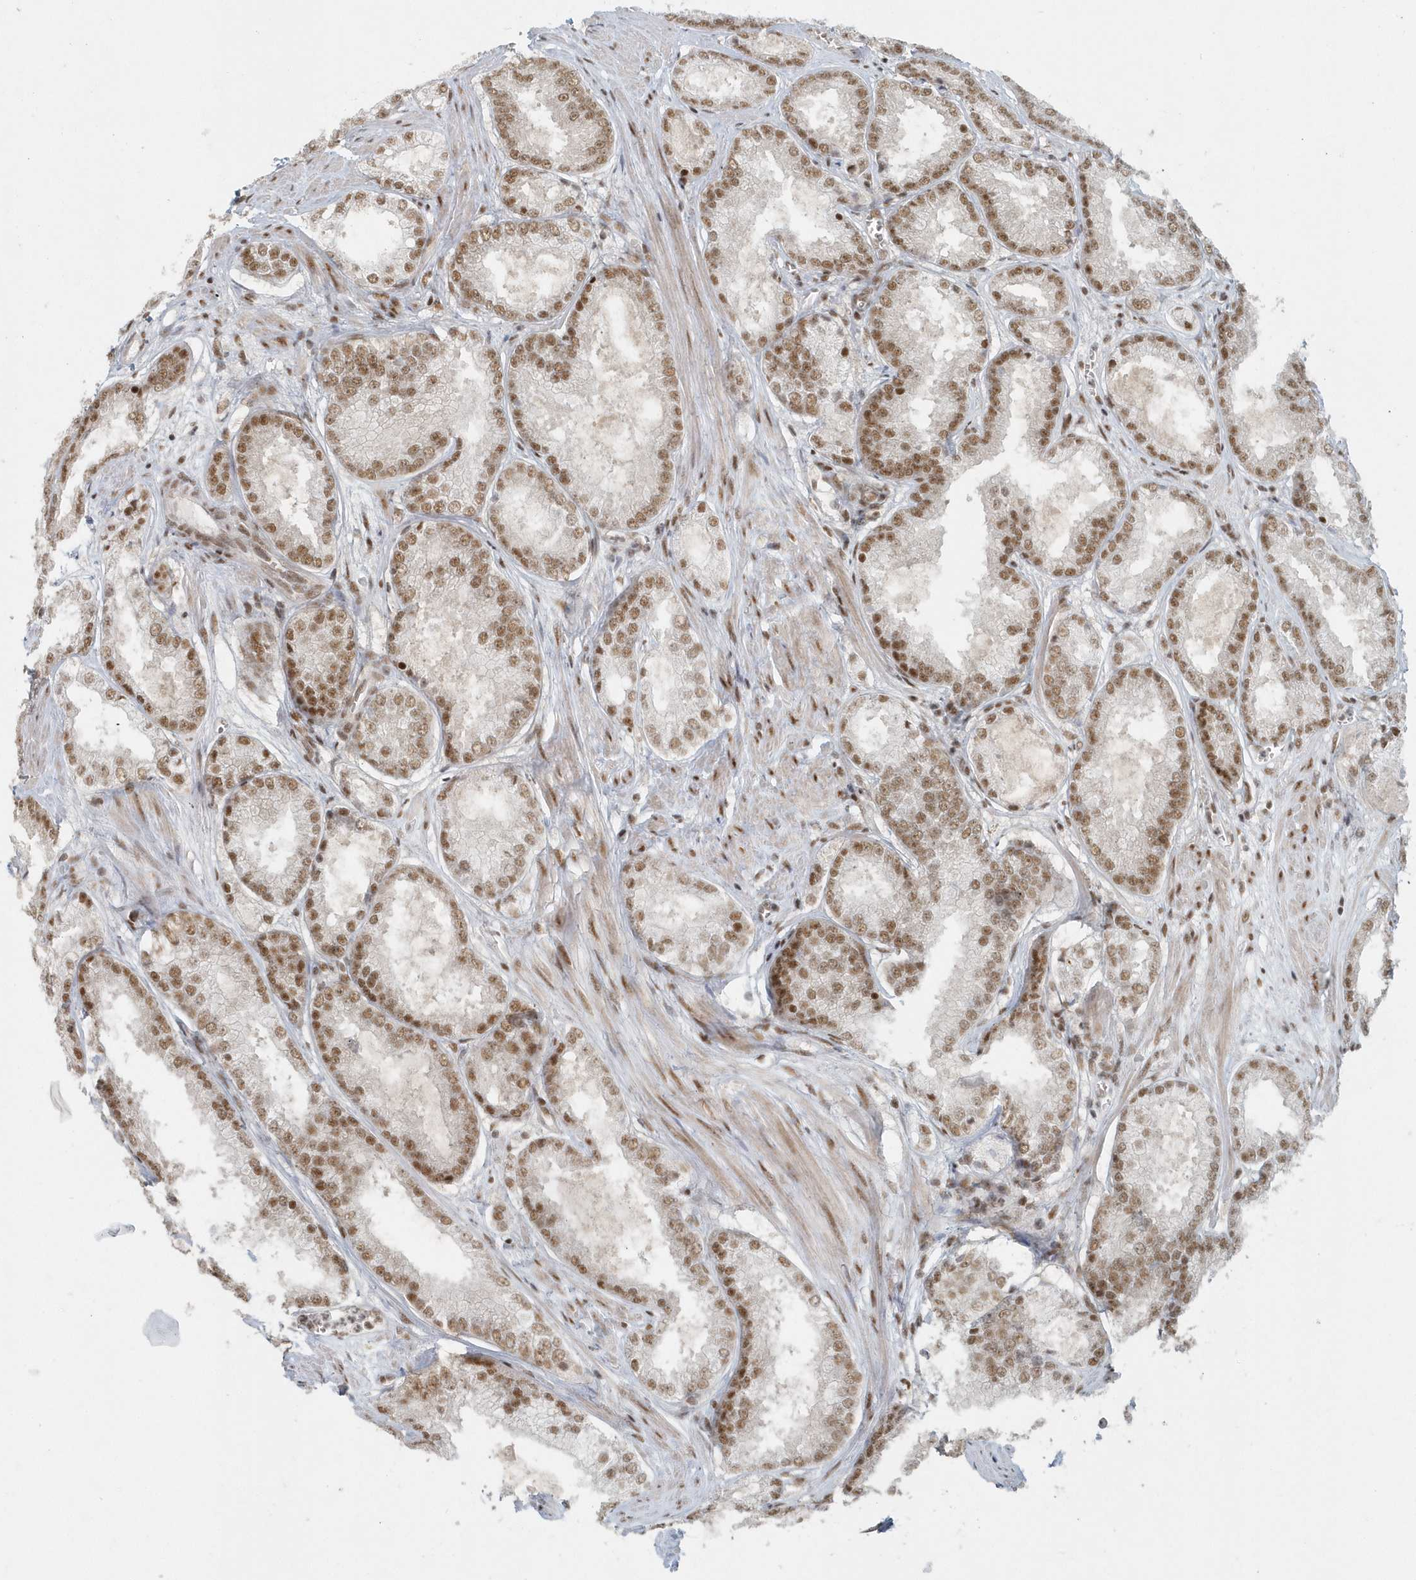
{"staining": {"intensity": "moderate", "quantity": ">75%", "location": "nuclear"}, "tissue": "prostate cancer", "cell_type": "Tumor cells", "image_type": "cancer", "snomed": [{"axis": "morphology", "description": "Adenocarcinoma, Low grade"}, {"axis": "topography", "description": "Prostate"}], "caption": "Protein expression analysis of prostate cancer displays moderate nuclear expression in about >75% of tumor cells.", "gene": "YTHDC1", "patient": {"sex": "male", "age": 64}}